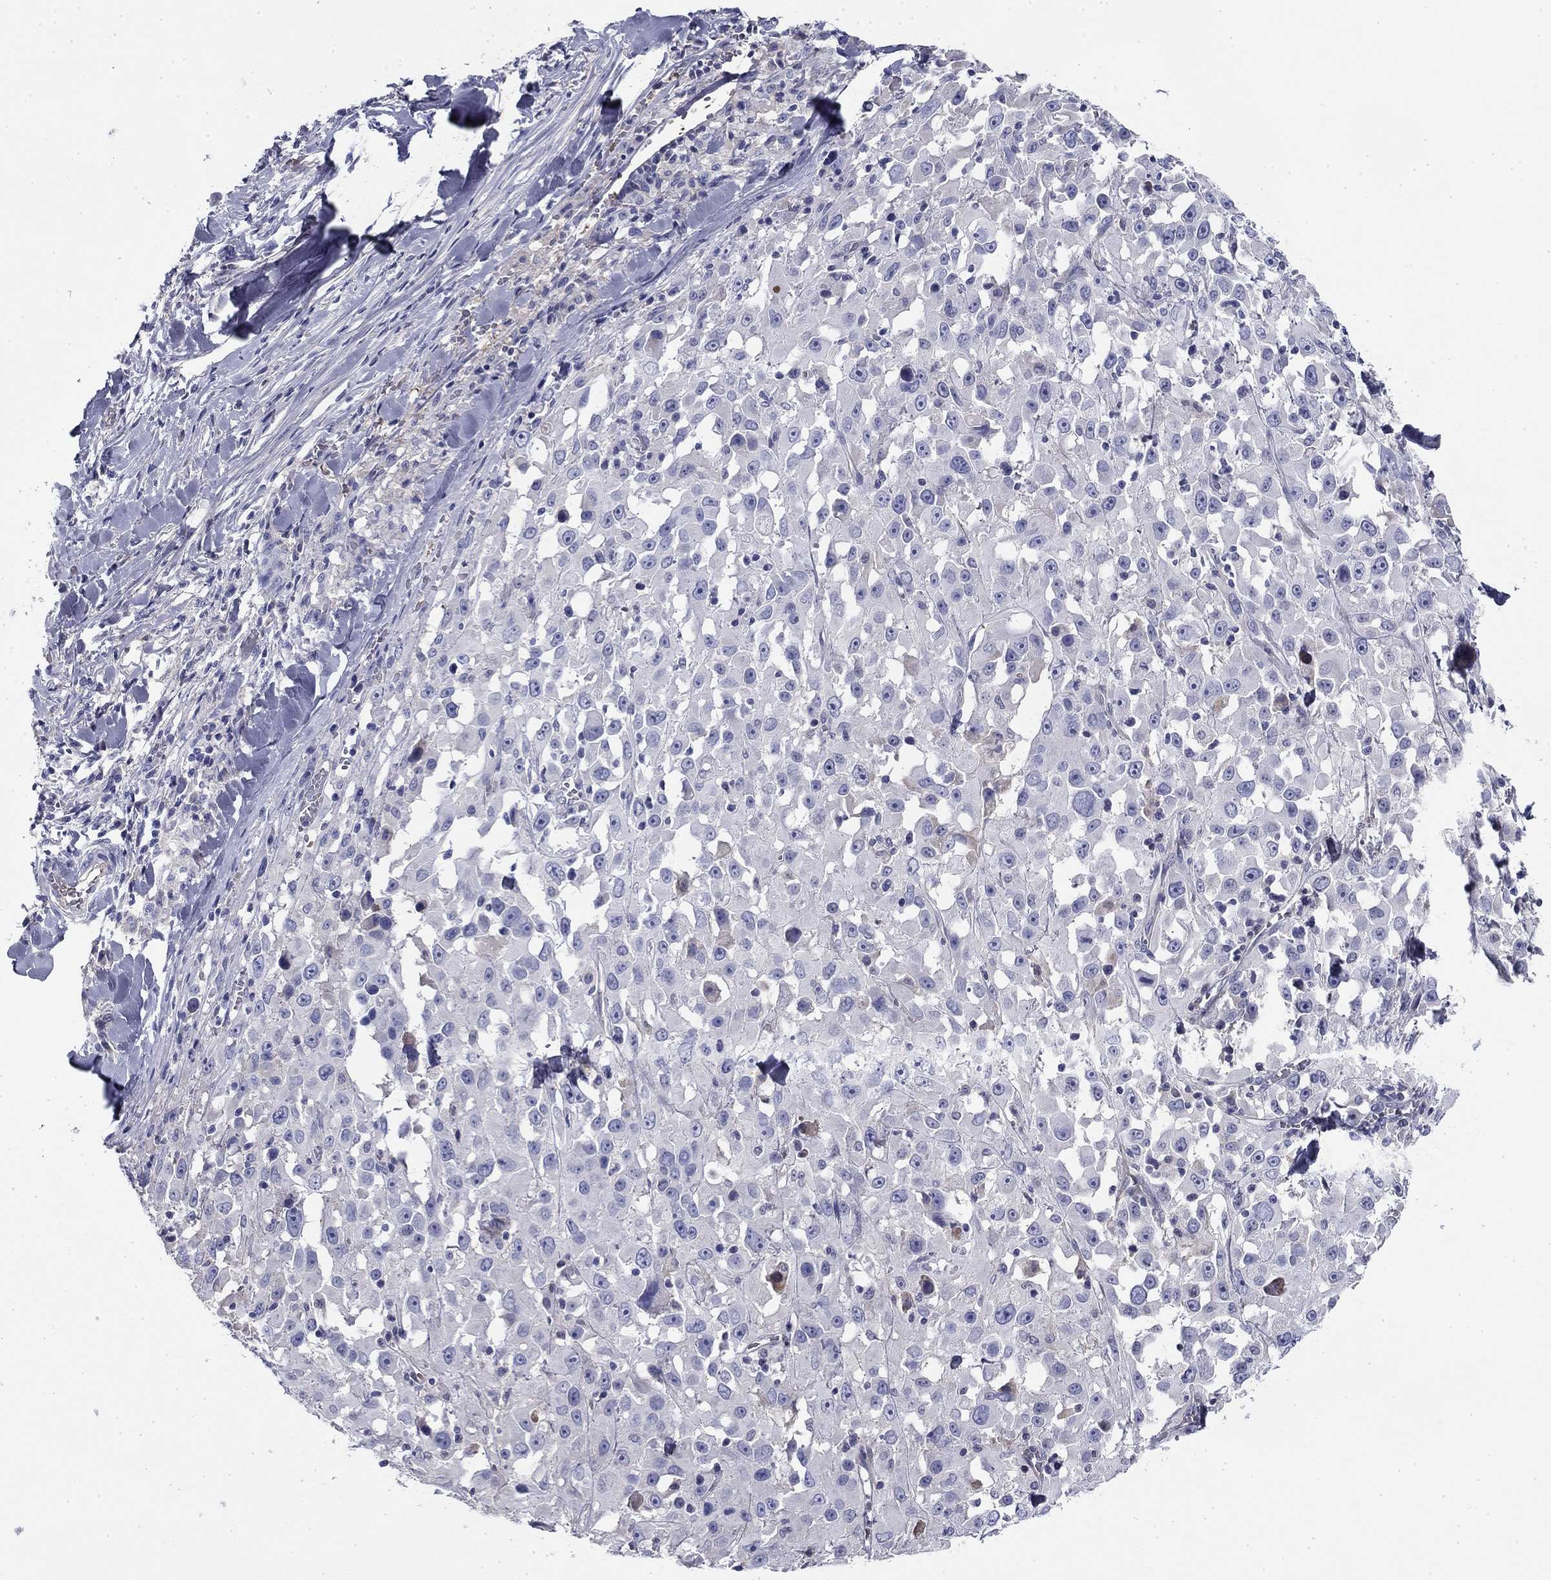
{"staining": {"intensity": "negative", "quantity": "none", "location": "none"}, "tissue": "melanoma", "cell_type": "Tumor cells", "image_type": "cancer", "snomed": [{"axis": "morphology", "description": "Malignant melanoma, Metastatic site"}, {"axis": "topography", "description": "Lymph node"}], "caption": "An immunohistochemistry photomicrograph of melanoma is shown. There is no staining in tumor cells of melanoma. (DAB (3,3'-diaminobenzidine) immunohistochemistry (IHC) with hematoxylin counter stain).", "gene": "CPLX4", "patient": {"sex": "male", "age": 50}}